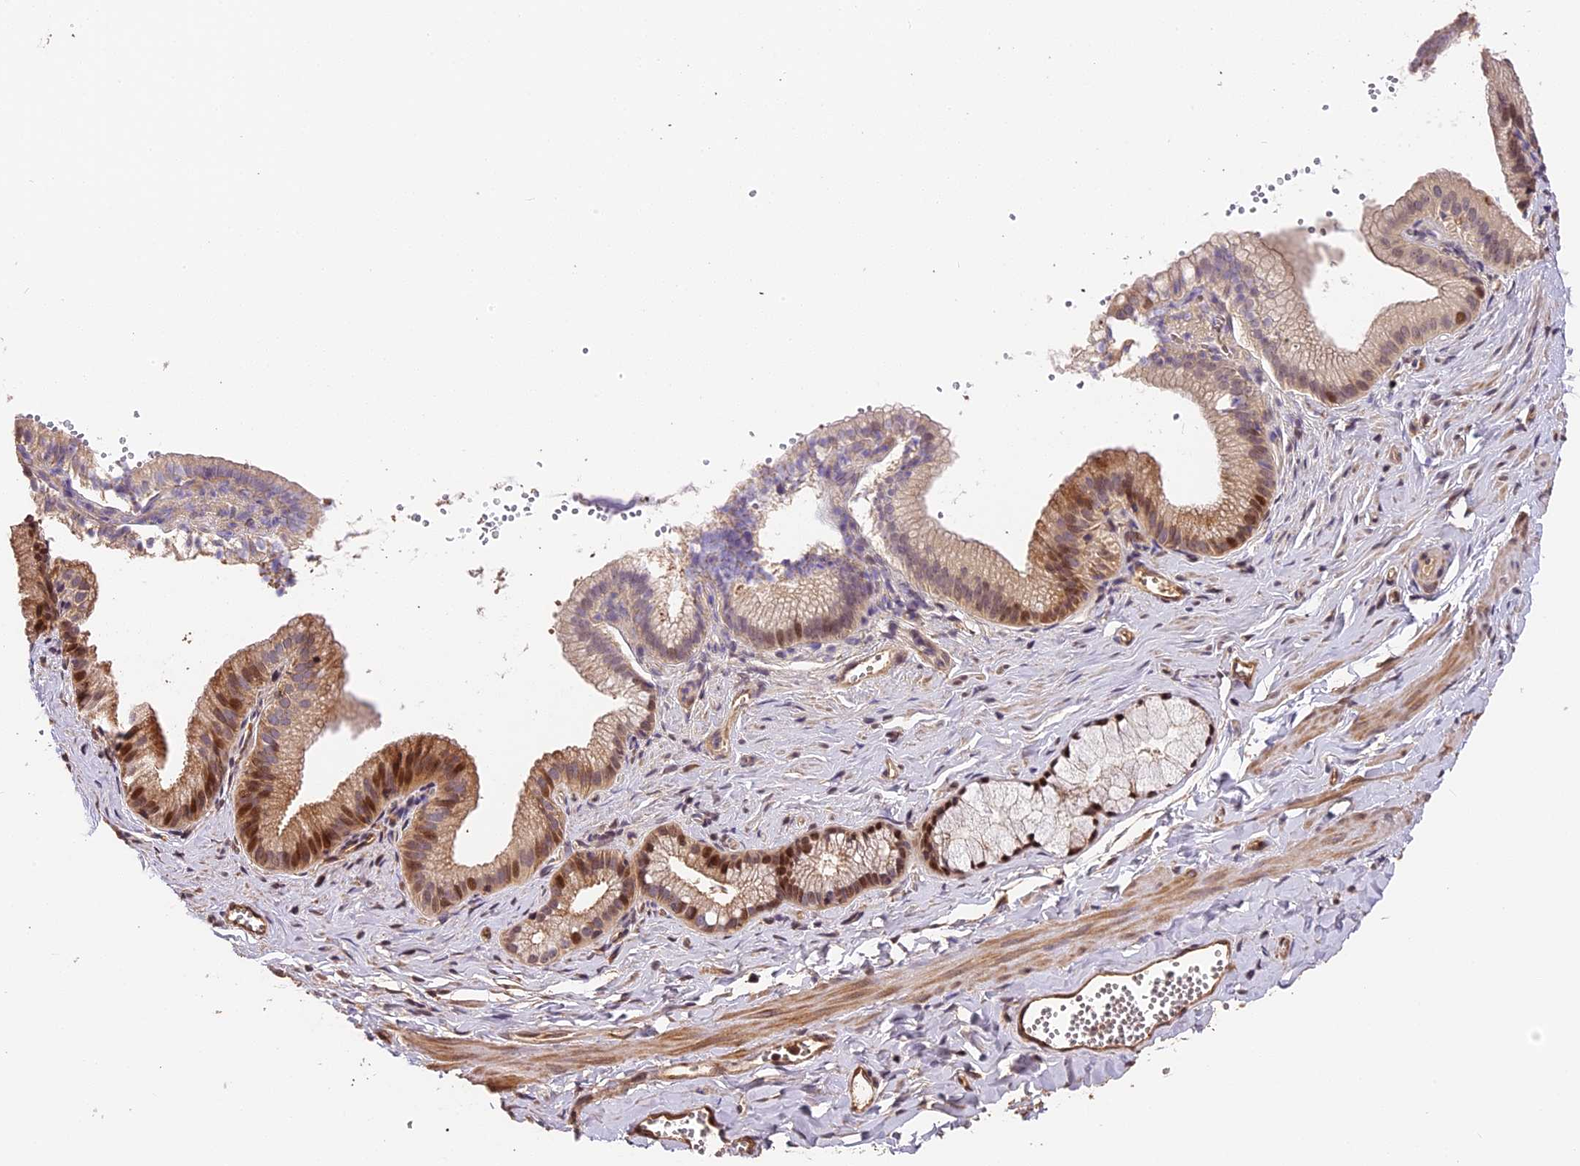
{"staining": {"intensity": "weak", "quantity": ">75%", "location": "cytoplasmic/membranous"}, "tissue": "adipose tissue", "cell_type": "Adipocytes", "image_type": "normal", "snomed": [{"axis": "morphology", "description": "Normal tissue, NOS"}, {"axis": "topography", "description": "Gallbladder"}, {"axis": "topography", "description": "Peripheral nerve tissue"}], "caption": "The immunohistochemical stain highlights weak cytoplasmic/membranous staining in adipocytes of unremarkable adipose tissue. Using DAB (brown) and hematoxylin (blue) stains, captured at high magnification using brightfield microscopy.", "gene": "ARHGAP17", "patient": {"sex": "male", "age": 38}}